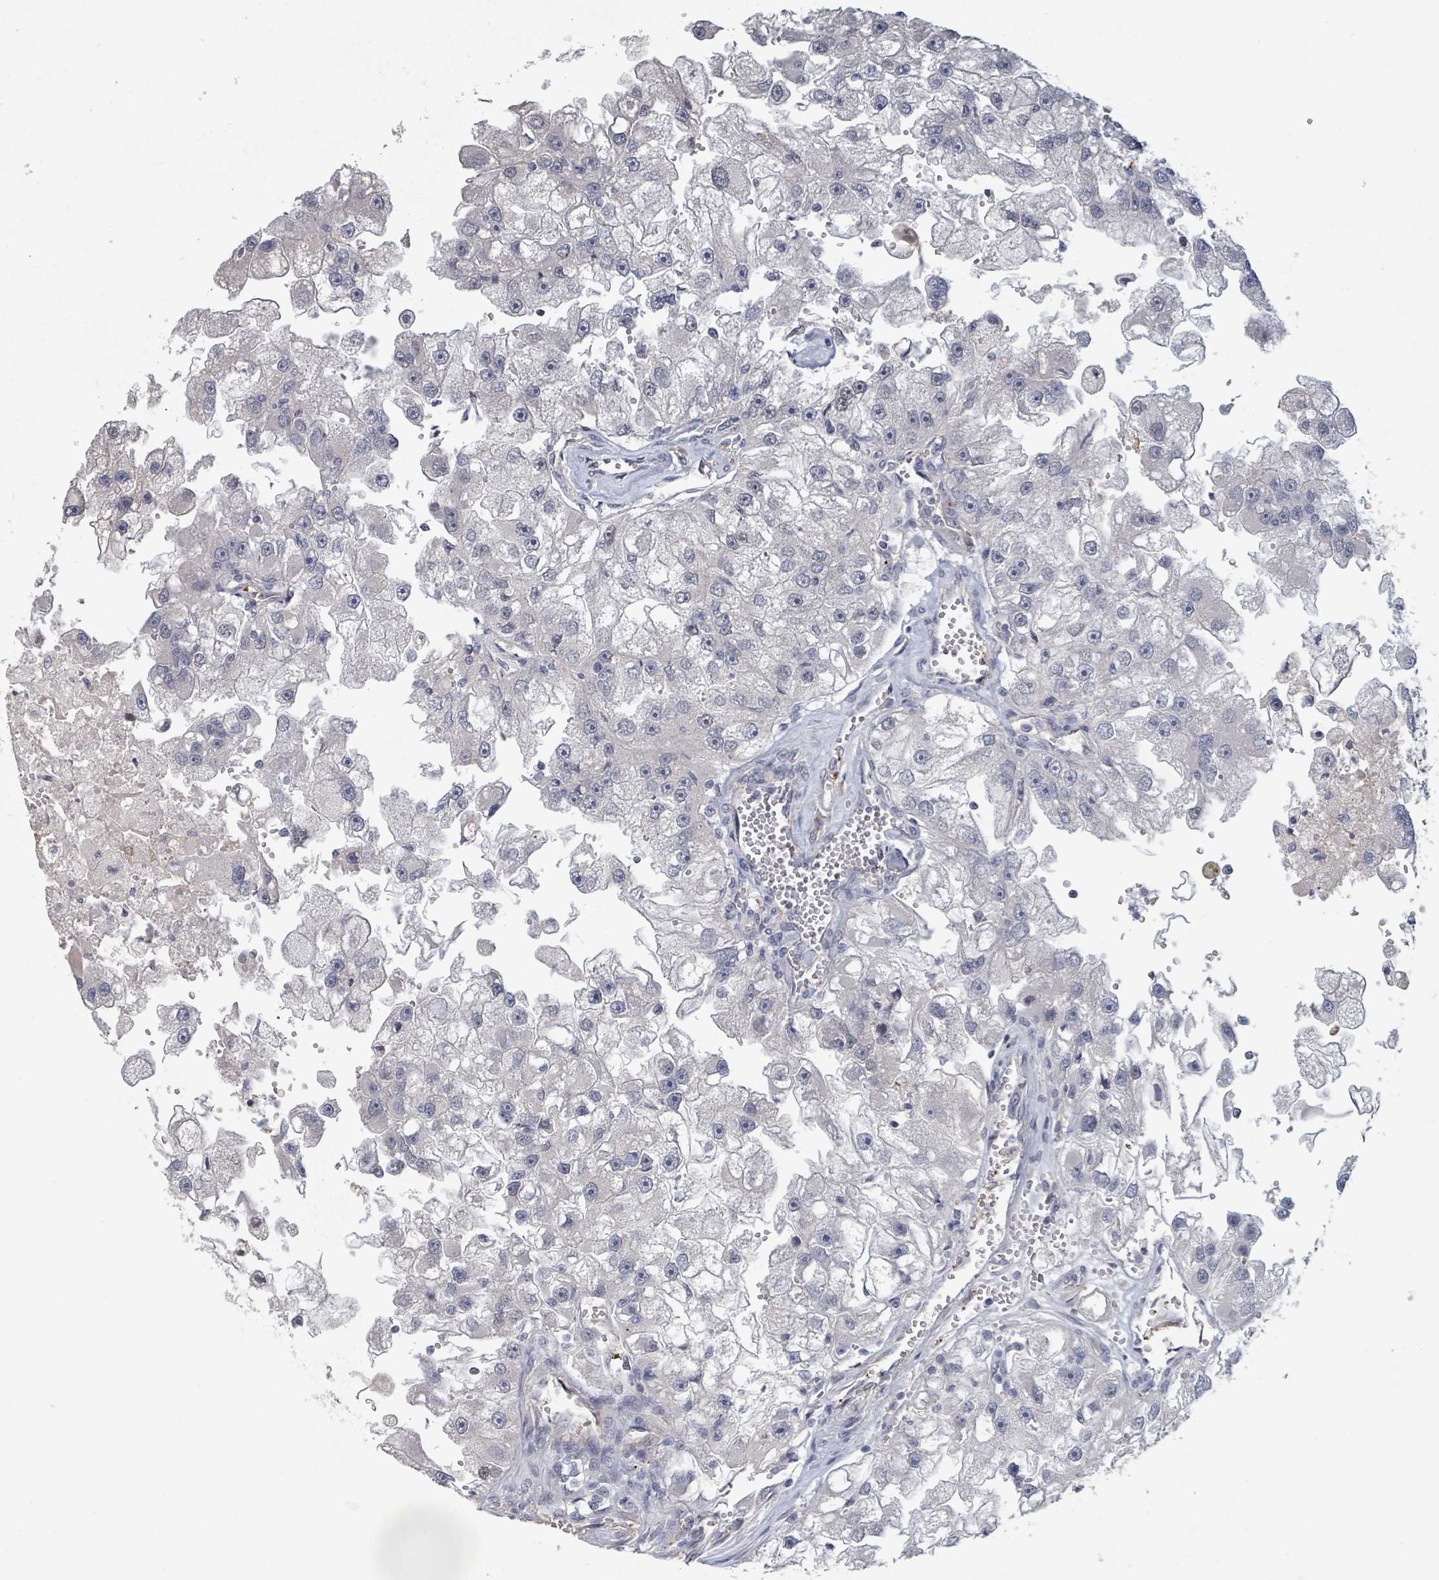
{"staining": {"intensity": "negative", "quantity": "none", "location": "none"}, "tissue": "renal cancer", "cell_type": "Tumor cells", "image_type": "cancer", "snomed": [{"axis": "morphology", "description": "Adenocarcinoma, NOS"}, {"axis": "topography", "description": "Kidney"}], "caption": "This is an IHC histopathology image of human renal cancer. There is no positivity in tumor cells.", "gene": "PLAUR", "patient": {"sex": "male", "age": 63}}